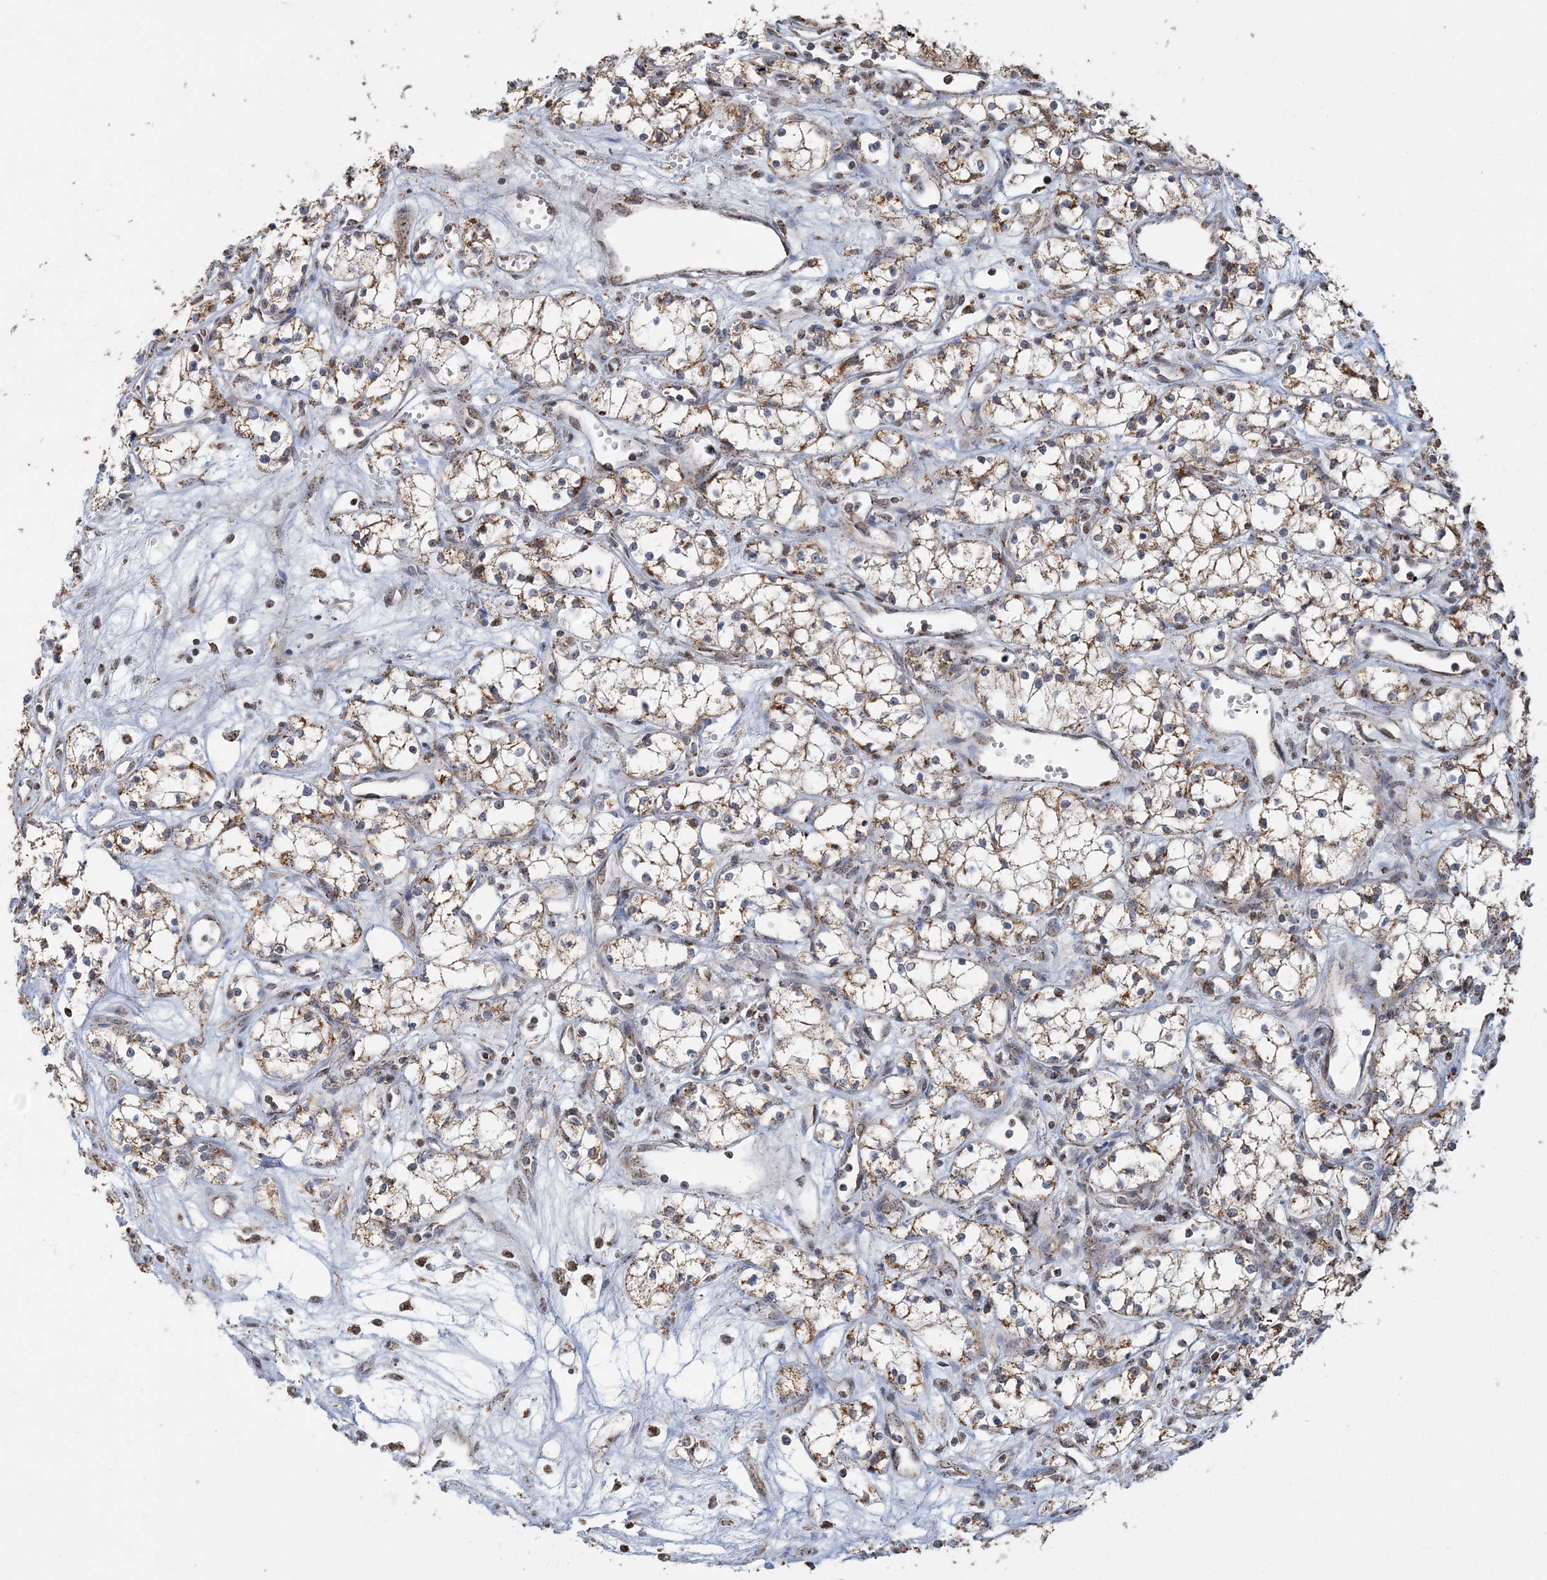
{"staining": {"intensity": "moderate", "quantity": ">75%", "location": "cytoplasmic/membranous"}, "tissue": "renal cancer", "cell_type": "Tumor cells", "image_type": "cancer", "snomed": [{"axis": "morphology", "description": "Adenocarcinoma, NOS"}, {"axis": "topography", "description": "Kidney"}], "caption": "Immunohistochemical staining of renal cancer (adenocarcinoma) demonstrates medium levels of moderate cytoplasmic/membranous staining in about >75% of tumor cells.", "gene": "SUCLG1", "patient": {"sex": "male", "age": 59}}